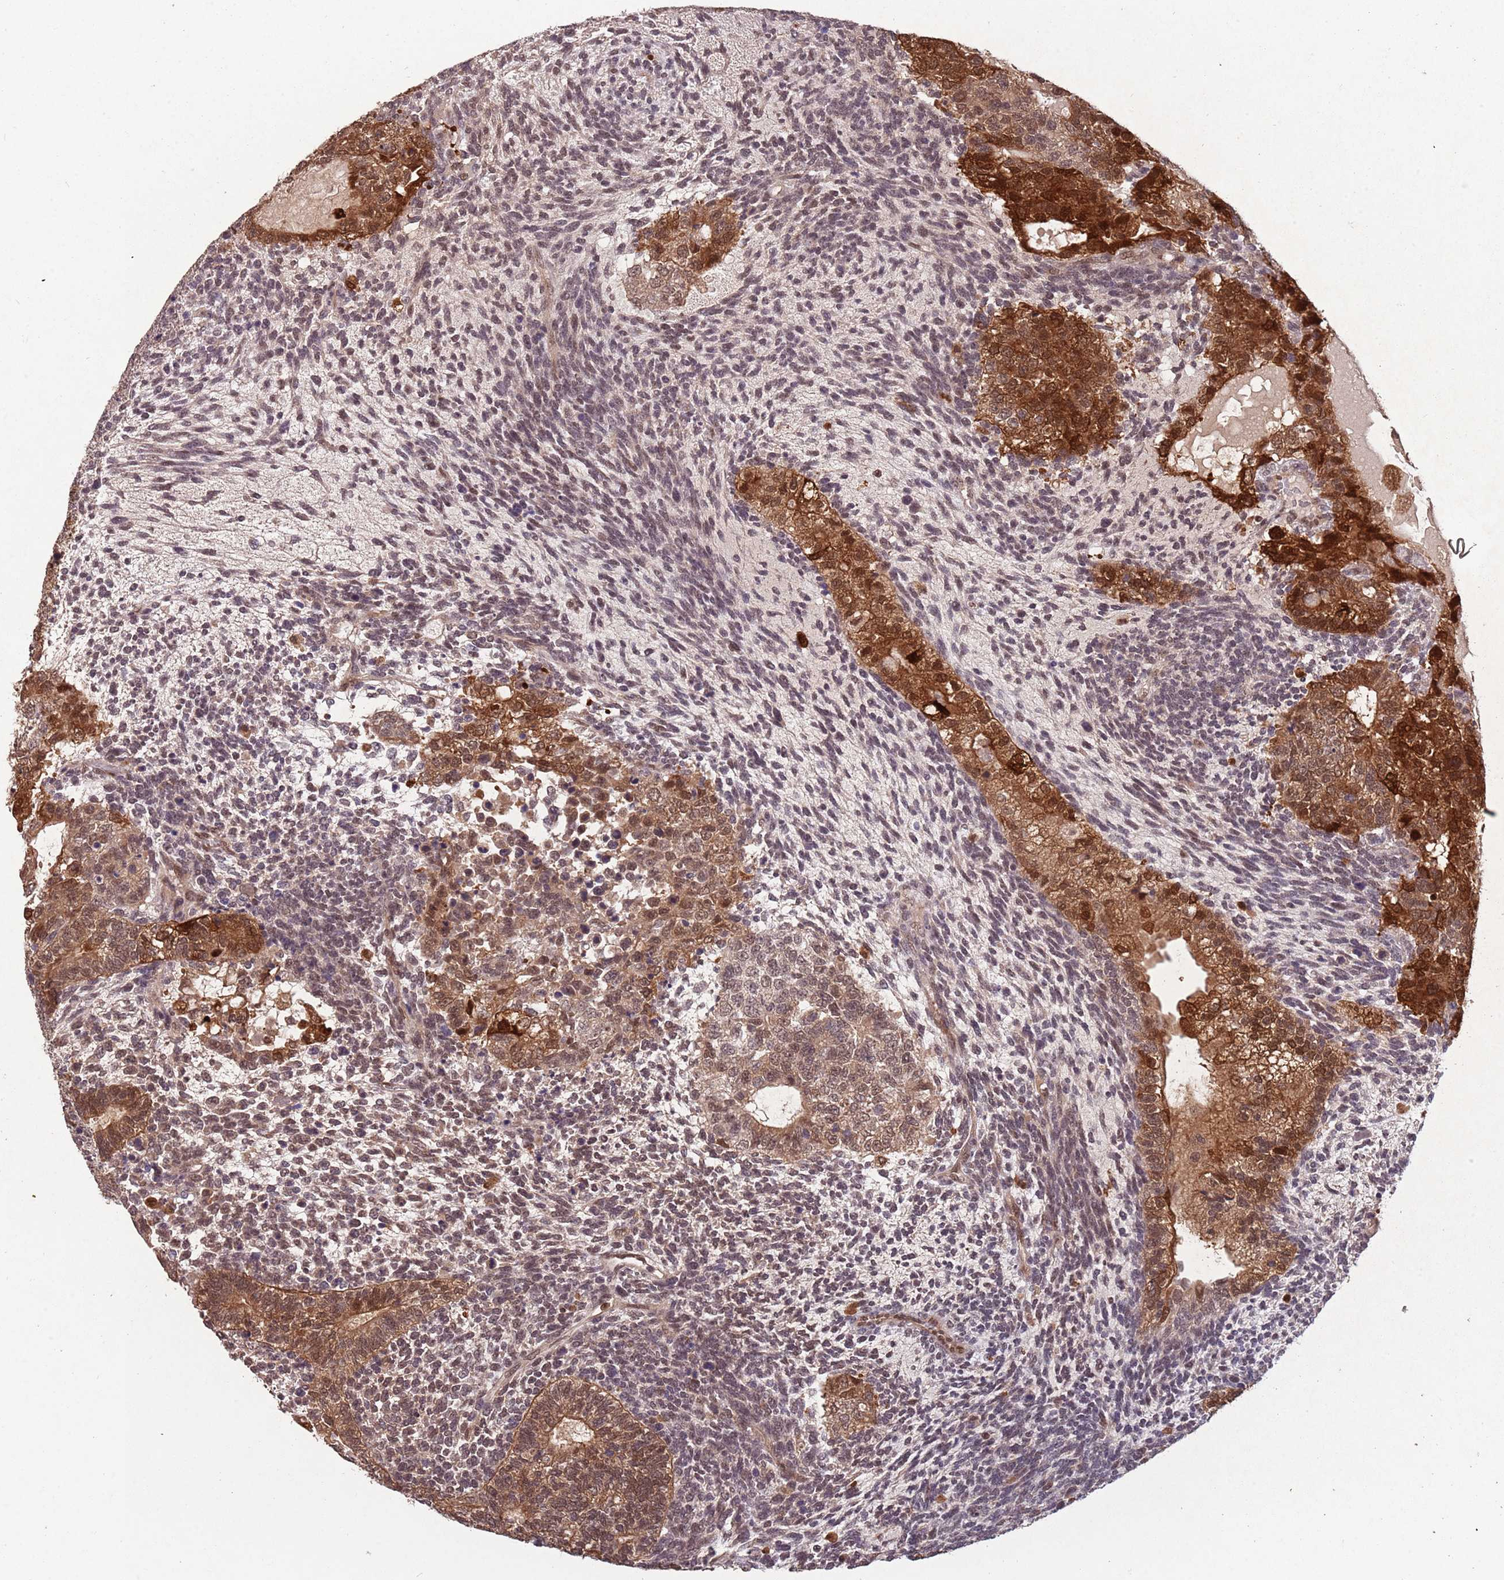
{"staining": {"intensity": "strong", "quantity": ">75%", "location": "cytoplasmic/membranous,nuclear"}, "tissue": "testis cancer", "cell_type": "Tumor cells", "image_type": "cancer", "snomed": [{"axis": "morphology", "description": "Carcinoma, Embryonal, NOS"}, {"axis": "topography", "description": "Testis"}], "caption": "Protein expression analysis of human testis cancer (embryonal carcinoma) reveals strong cytoplasmic/membranous and nuclear staining in about >75% of tumor cells.", "gene": "ZNF639", "patient": {"sex": "male", "age": 23}}